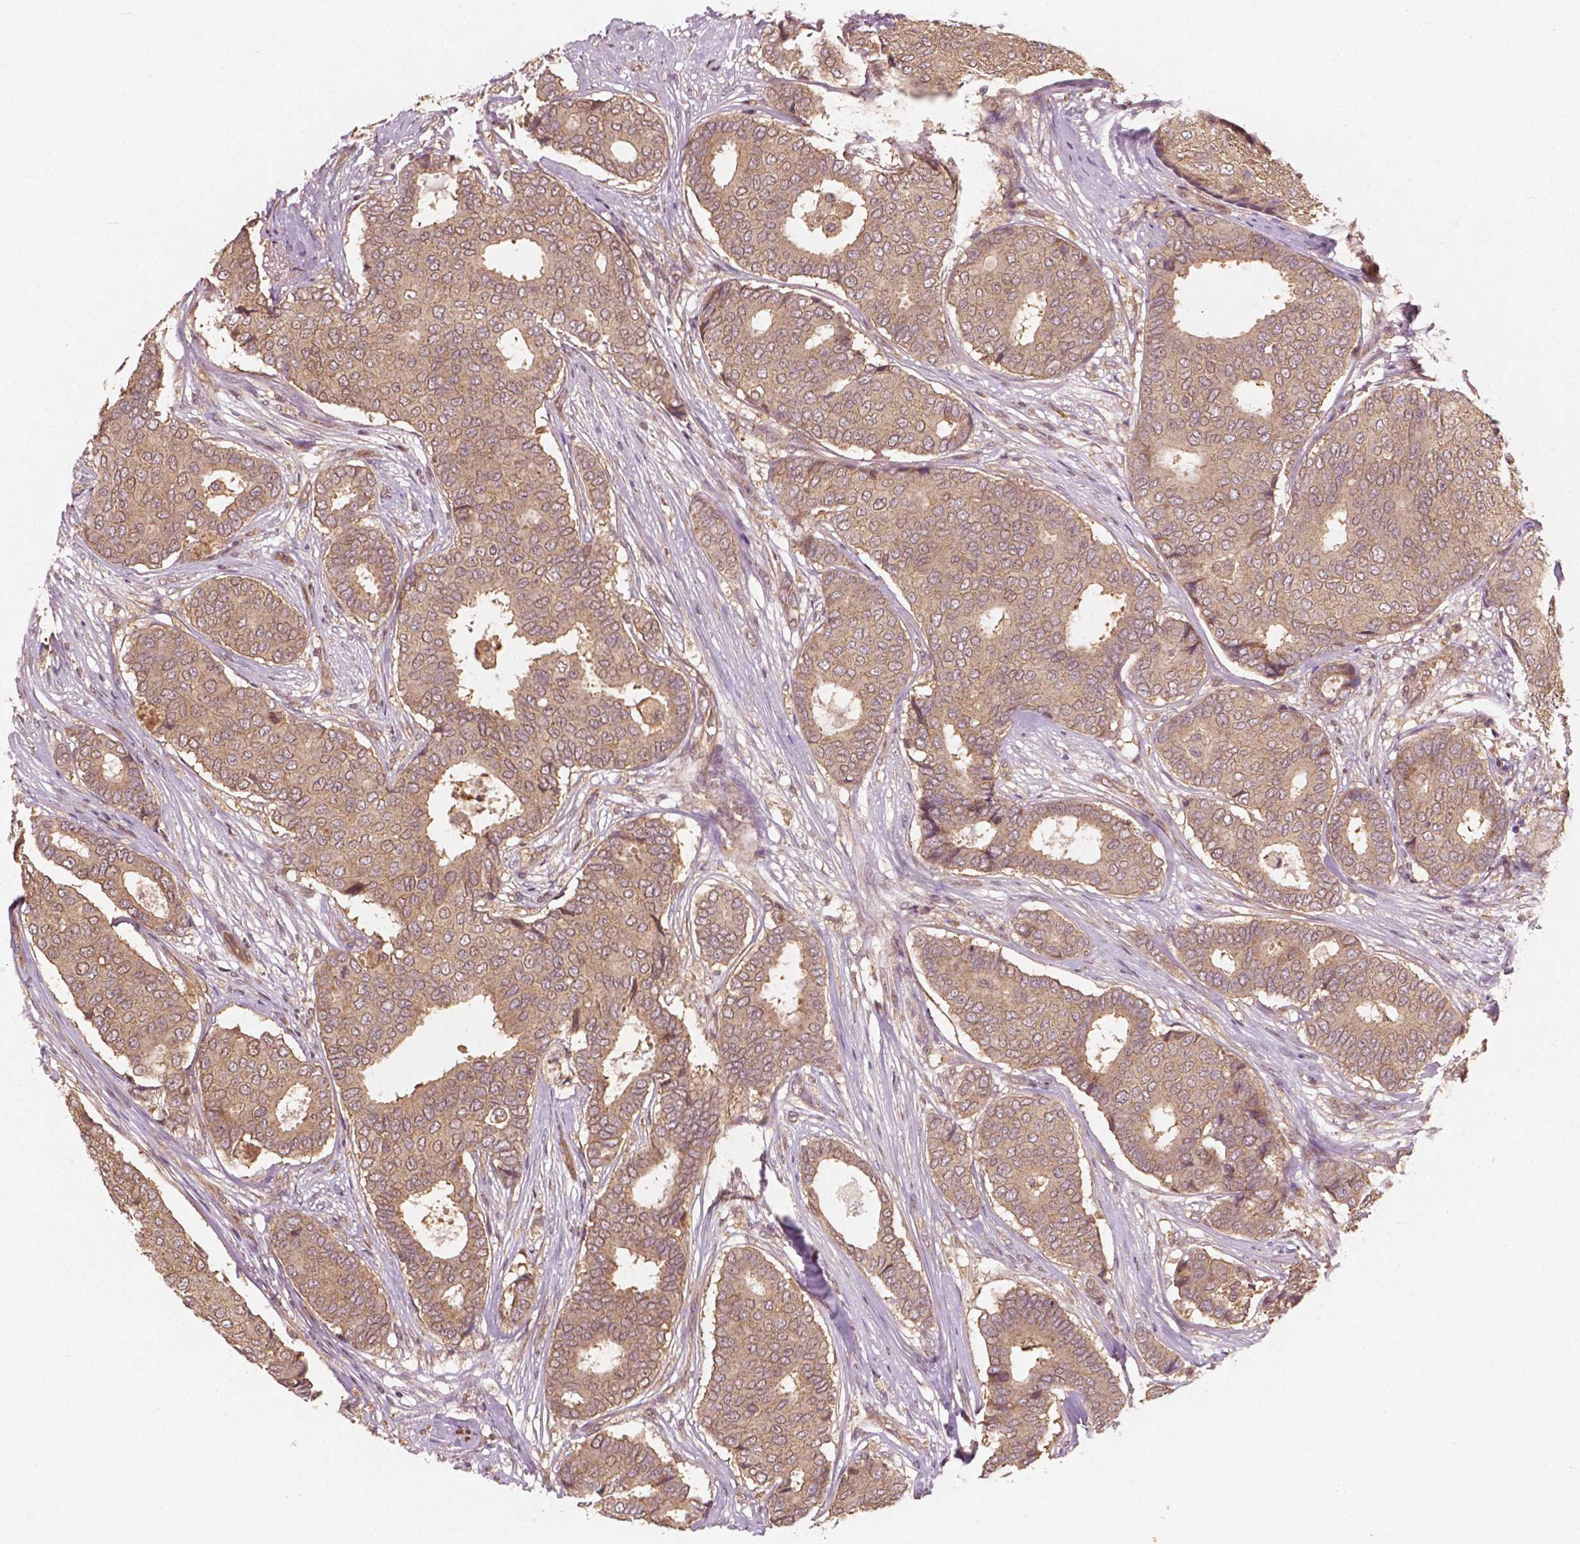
{"staining": {"intensity": "weak", "quantity": ">75%", "location": "cytoplasmic/membranous"}, "tissue": "breast cancer", "cell_type": "Tumor cells", "image_type": "cancer", "snomed": [{"axis": "morphology", "description": "Duct carcinoma"}, {"axis": "topography", "description": "Breast"}], "caption": "Immunohistochemical staining of human breast invasive ductal carcinoma reveals low levels of weak cytoplasmic/membranous staining in about >75% of tumor cells. (brown staining indicates protein expression, while blue staining denotes nuclei).", "gene": "CYFIP2", "patient": {"sex": "female", "age": 75}}